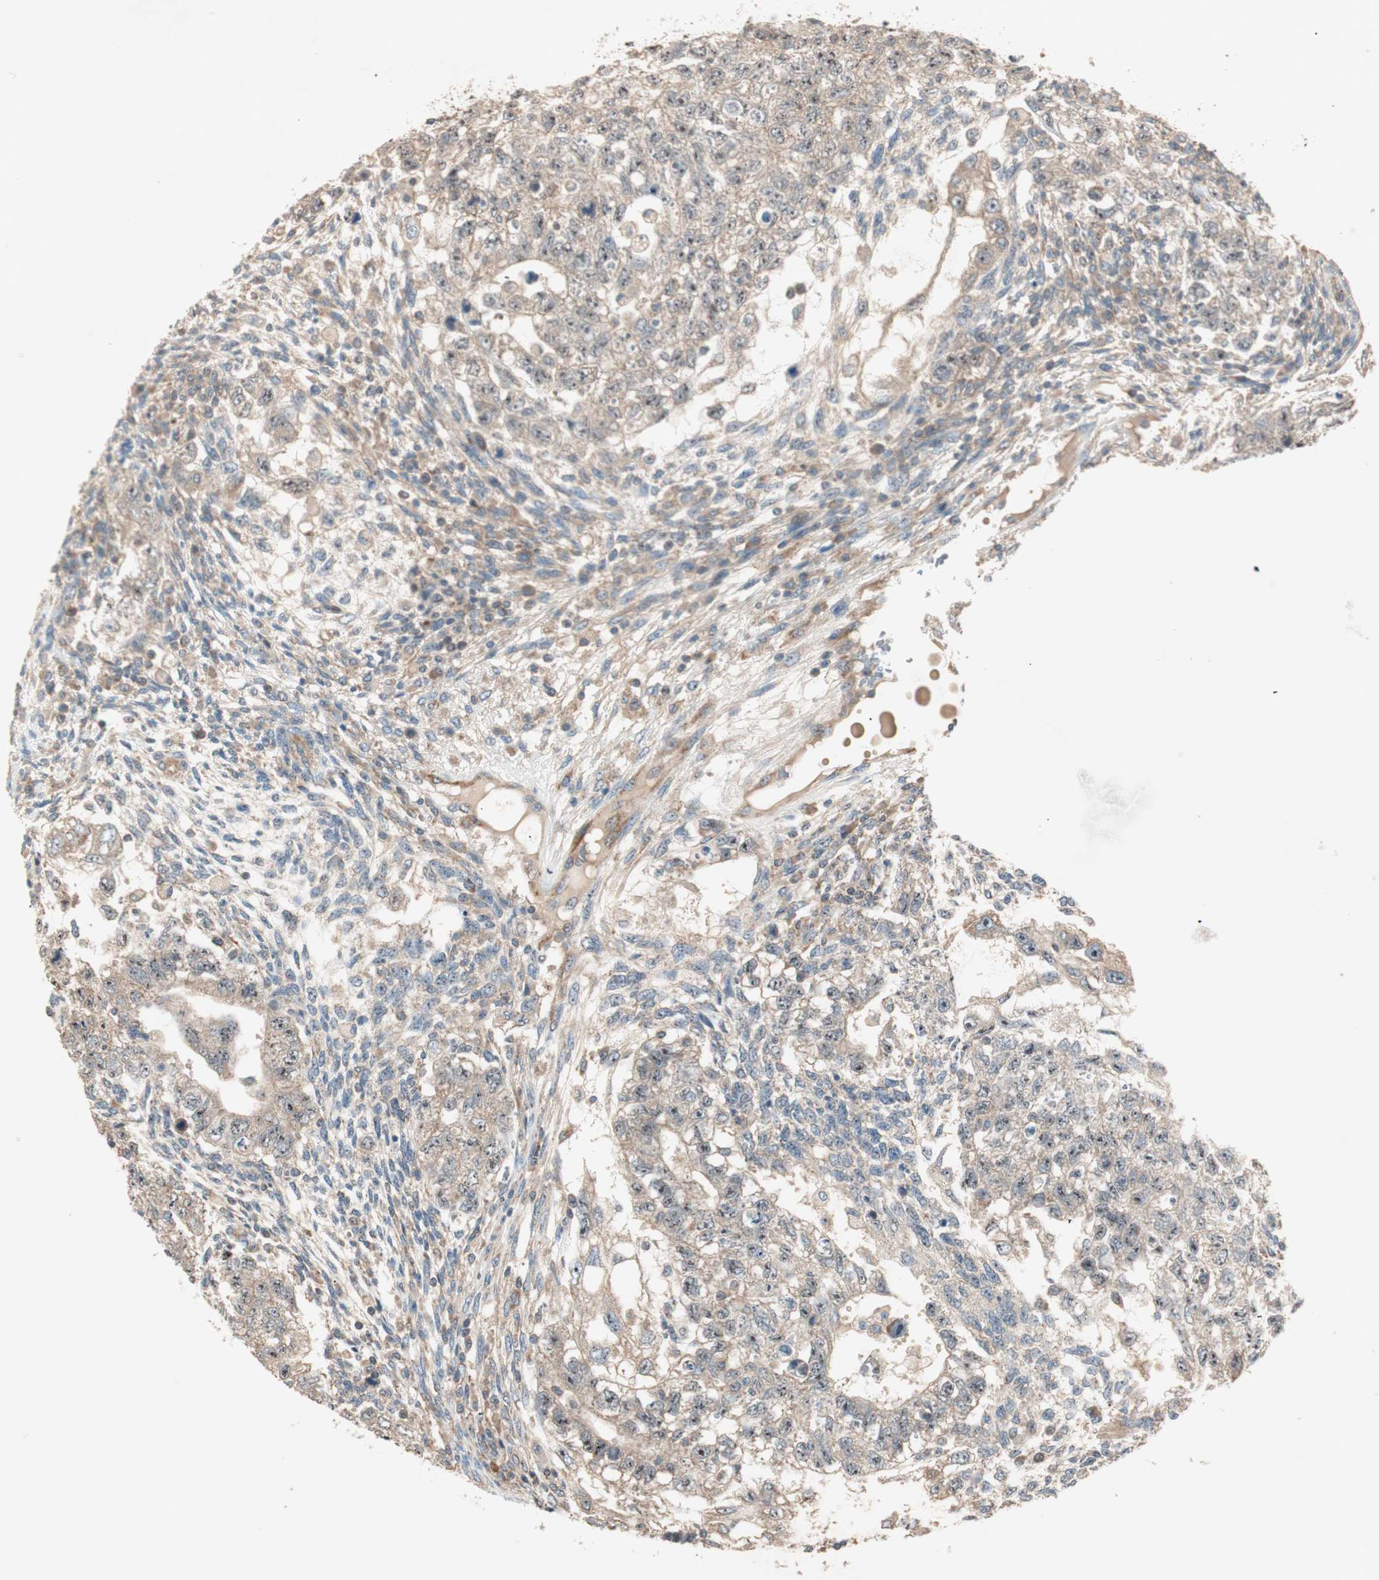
{"staining": {"intensity": "moderate", "quantity": ">75%", "location": "cytoplasmic/membranous,nuclear"}, "tissue": "testis cancer", "cell_type": "Tumor cells", "image_type": "cancer", "snomed": [{"axis": "morphology", "description": "Normal tissue, NOS"}, {"axis": "morphology", "description": "Carcinoma, Embryonal, NOS"}, {"axis": "topography", "description": "Testis"}], "caption": "Moderate cytoplasmic/membranous and nuclear staining is appreciated in about >75% of tumor cells in testis cancer.", "gene": "CC2D1A", "patient": {"sex": "male", "age": 36}}